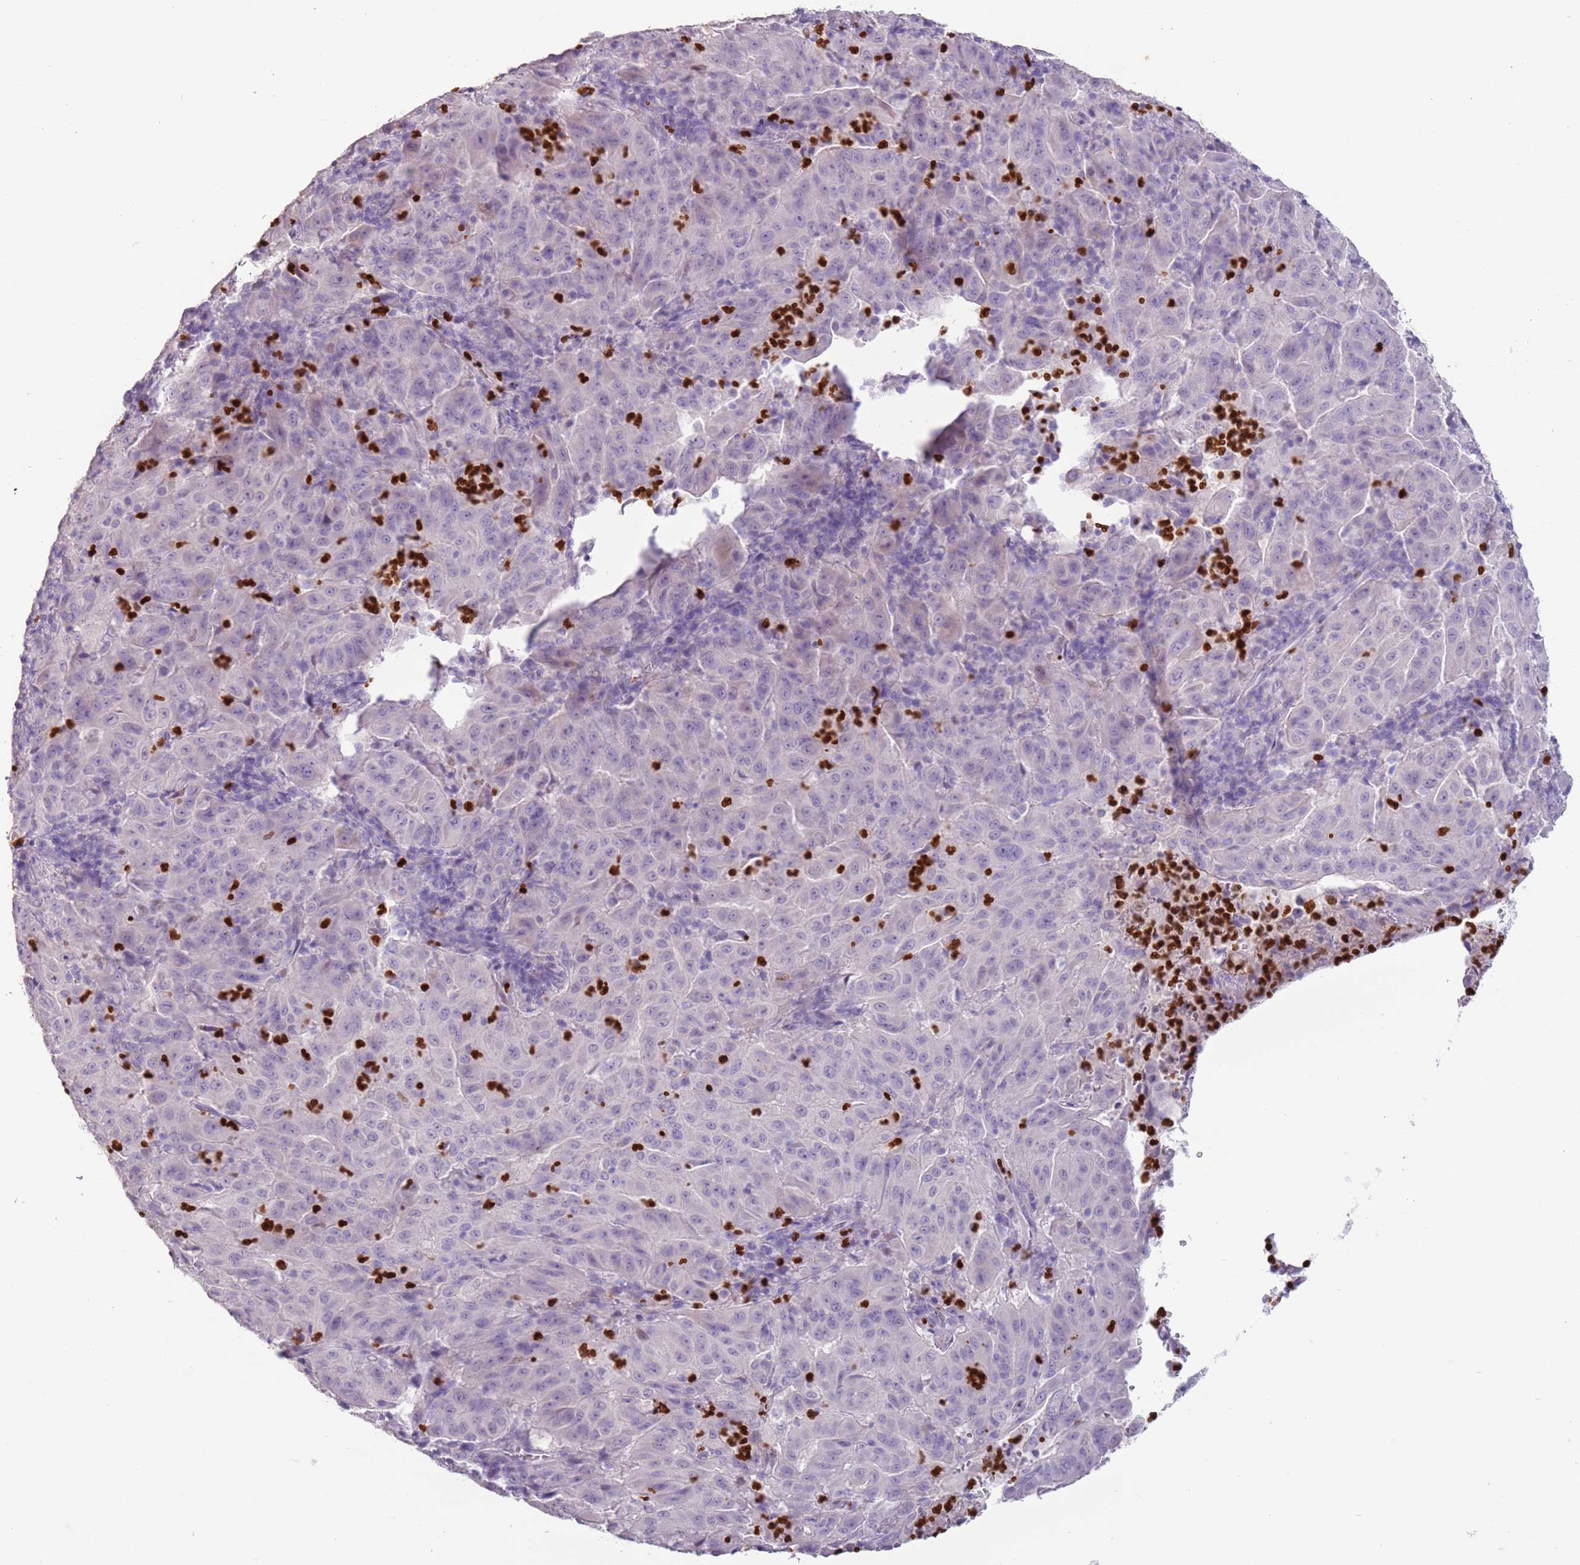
{"staining": {"intensity": "negative", "quantity": "none", "location": "none"}, "tissue": "pancreatic cancer", "cell_type": "Tumor cells", "image_type": "cancer", "snomed": [{"axis": "morphology", "description": "Adenocarcinoma, NOS"}, {"axis": "topography", "description": "Pancreas"}], "caption": "This histopathology image is of pancreatic adenocarcinoma stained with immunohistochemistry to label a protein in brown with the nuclei are counter-stained blue. There is no expression in tumor cells. Brightfield microscopy of IHC stained with DAB (3,3'-diaminobenzidine) (brown) and hematoxylin (blue), captured at high magnification.", "gene": "CELF6", "patient": {"sex": "male", "age": 63}}